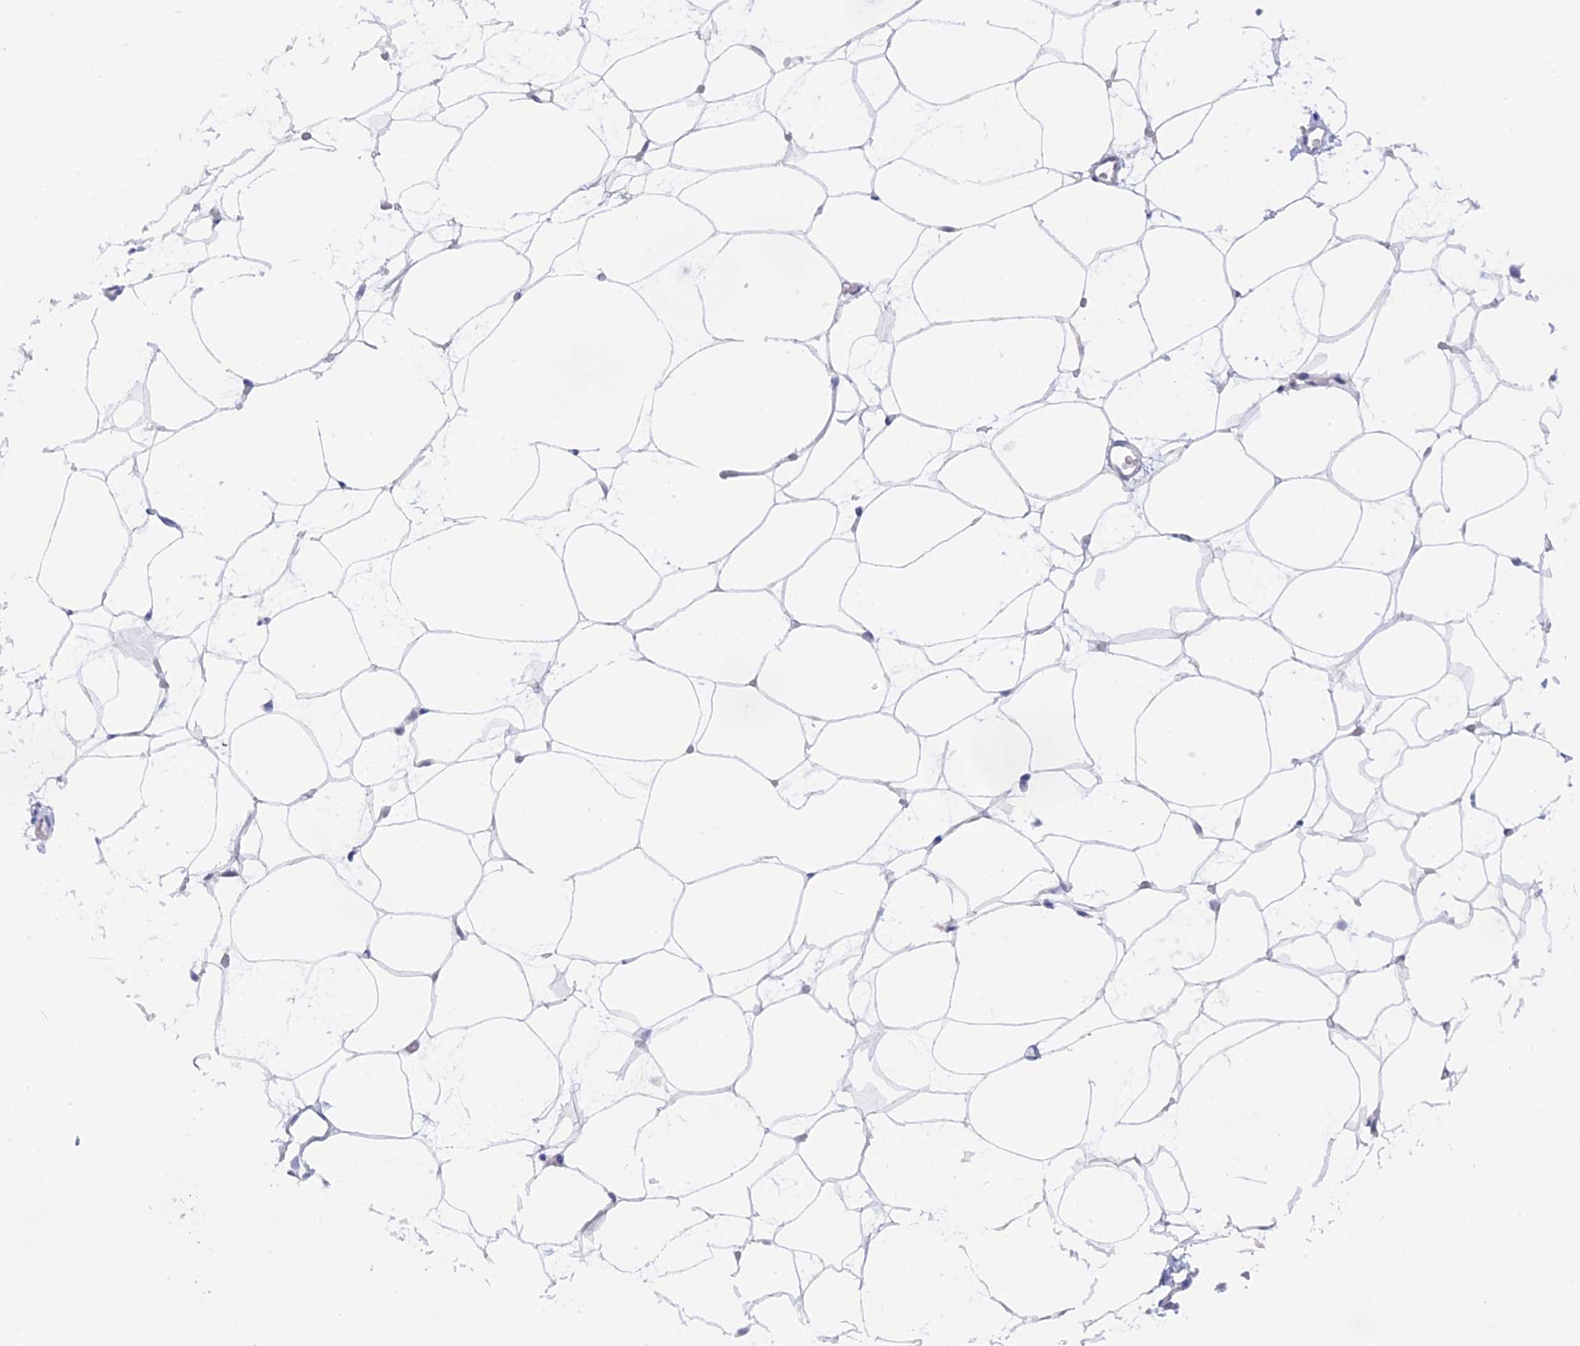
{"staining": {"intensity": "weak", "quantity": "25%-75%", "location": "cytoplasmic/membranous"}, "tissue": "adipose tissue", "cell_type": "Adipocytes", "image_type": "normal", "snomed": [{"axis": "morphology", "description": "Normal tissue, NOS"}, {"axis": "topography", "description": "Breast"}], "caption": "Adipocytes reveal weak cytoplasmic/membranous staining in approximately 25%-75% of cells in benign adipose tissue. The staining was performed using DAB, with brown indicating positive protein expression. Nuclei are stained blue with hematoxylin.", "gene": "CDC16", "patient": {"sex": "female", "age": 23}}